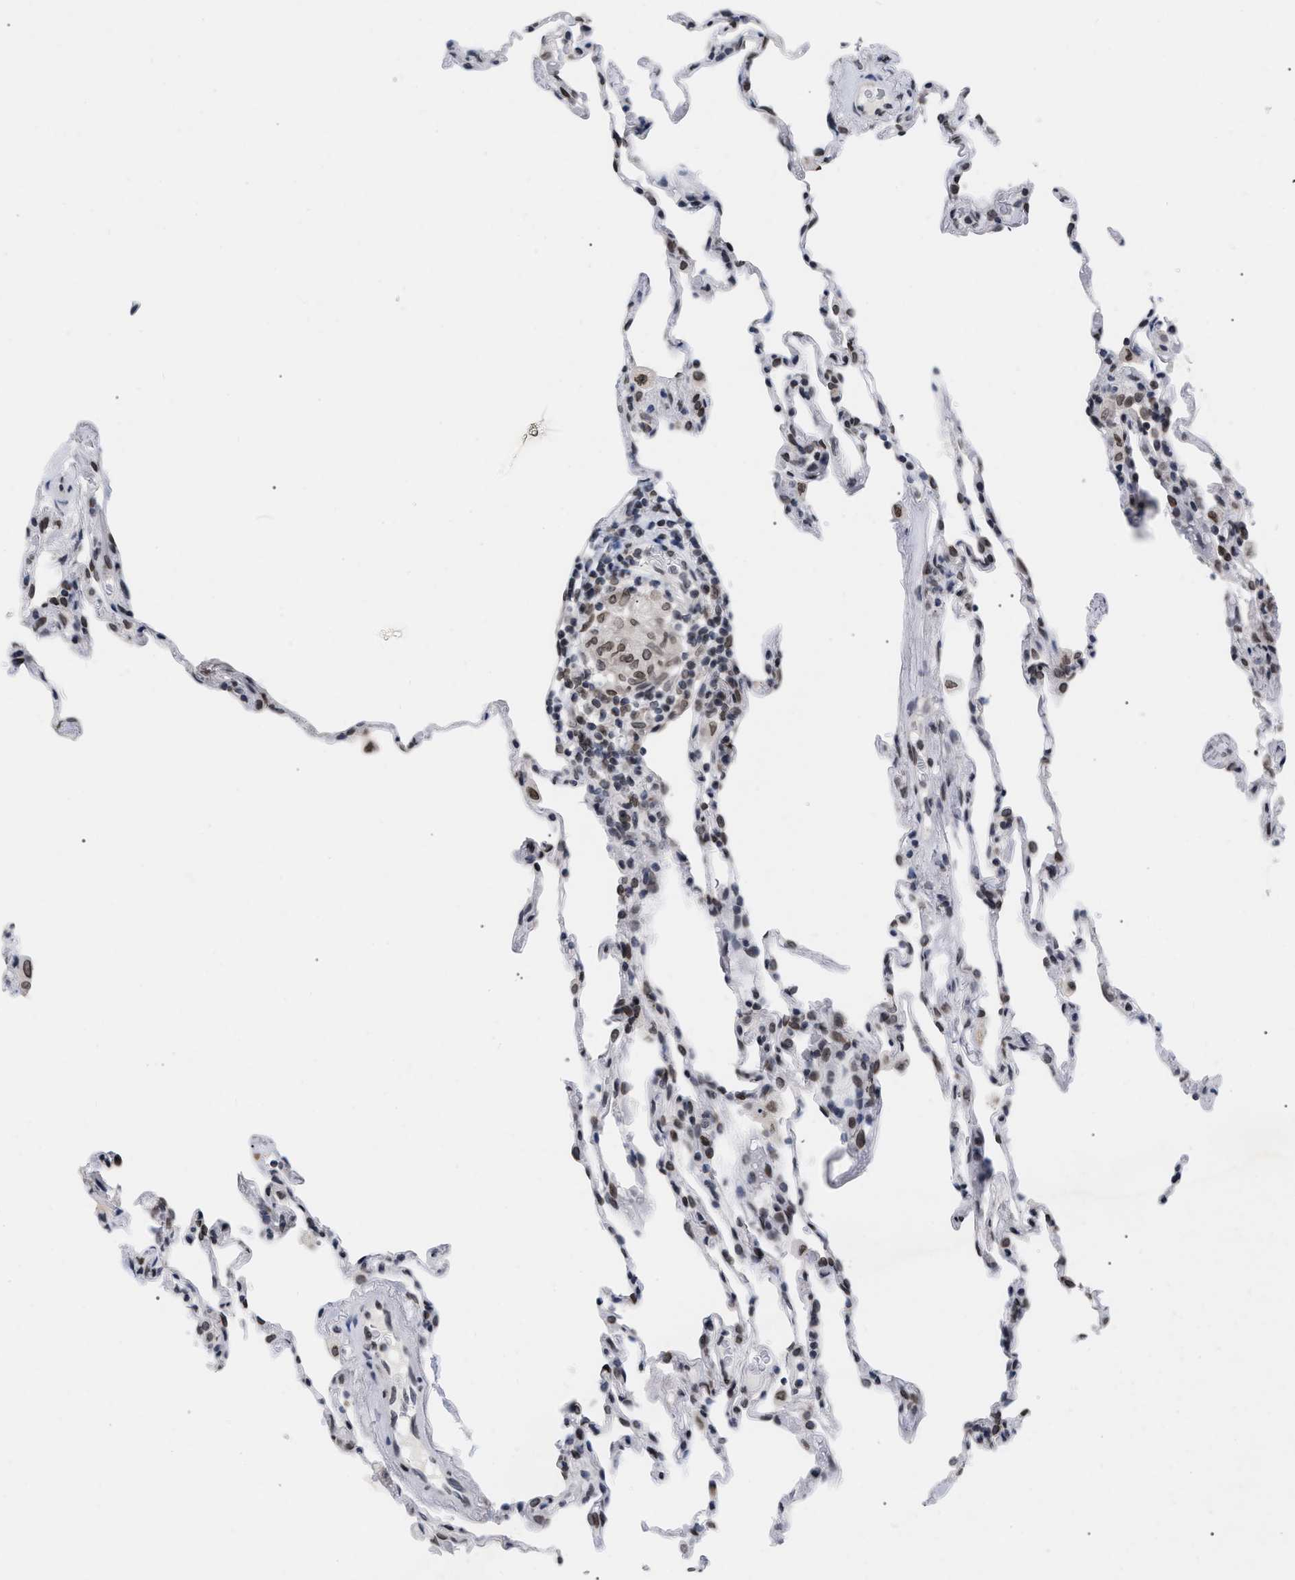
{"staining": {"intensity": "weak", "quantity": "25%-75%", "location": "cytoplasmic/membranous,nuclear"}, "tissue": "lung", "cell_type": "Alveolar cells", "image_type": "normal", "snomed": [{"axis": "morphology", "description": "Normal tissue, NOS"}, {"axis": "topography", "description": "Lung"}], "caption": "A high-resolution photomicrograph shows immunohistochemistry staining of normal lung, which displays weak cytoplasmic/membranous,nuclear expression in about 25%-75% of alveolar cells.", "gene": "TPR", "patient": {"sex": "male", "age": 59}}